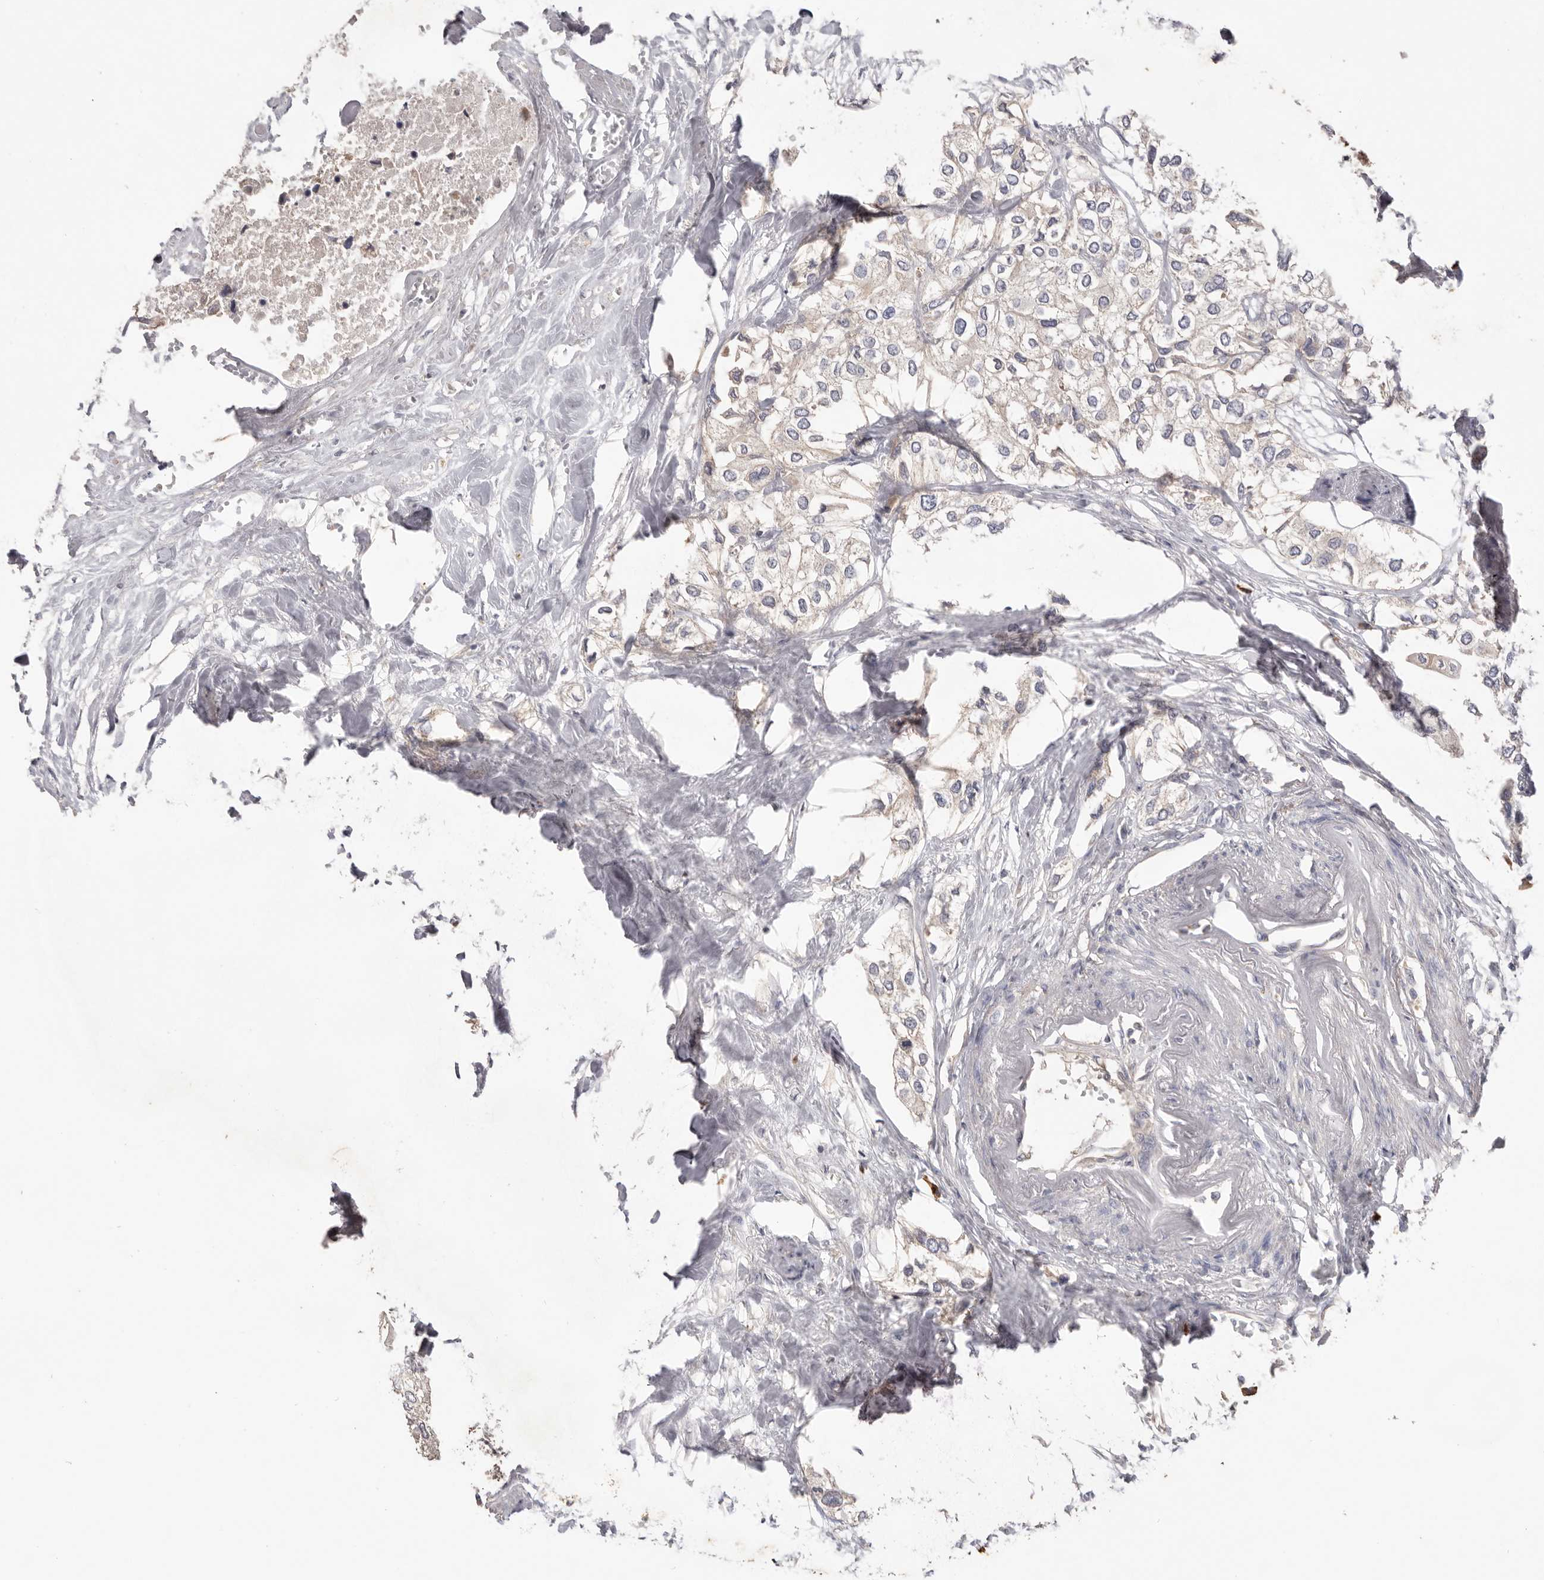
{"staining": {"intensity": "negative", "quantity": "none", "location": "none"}, "tissue": "urothelial cancer", "cell_type": "Tumor cells", "image_type": "cancer", "snomed": [{"axis": "morphology", "description": "Urothelial carcinoma, High grade"}, {"axis": "topography", "description": "Urinary bladder"}], "caption": "Tumor cells are negative for brown protein staining in urothelial carcinoma (high-grade).", "gene": "HCAR2", "patient": {"sex": "male", "age": 64}}